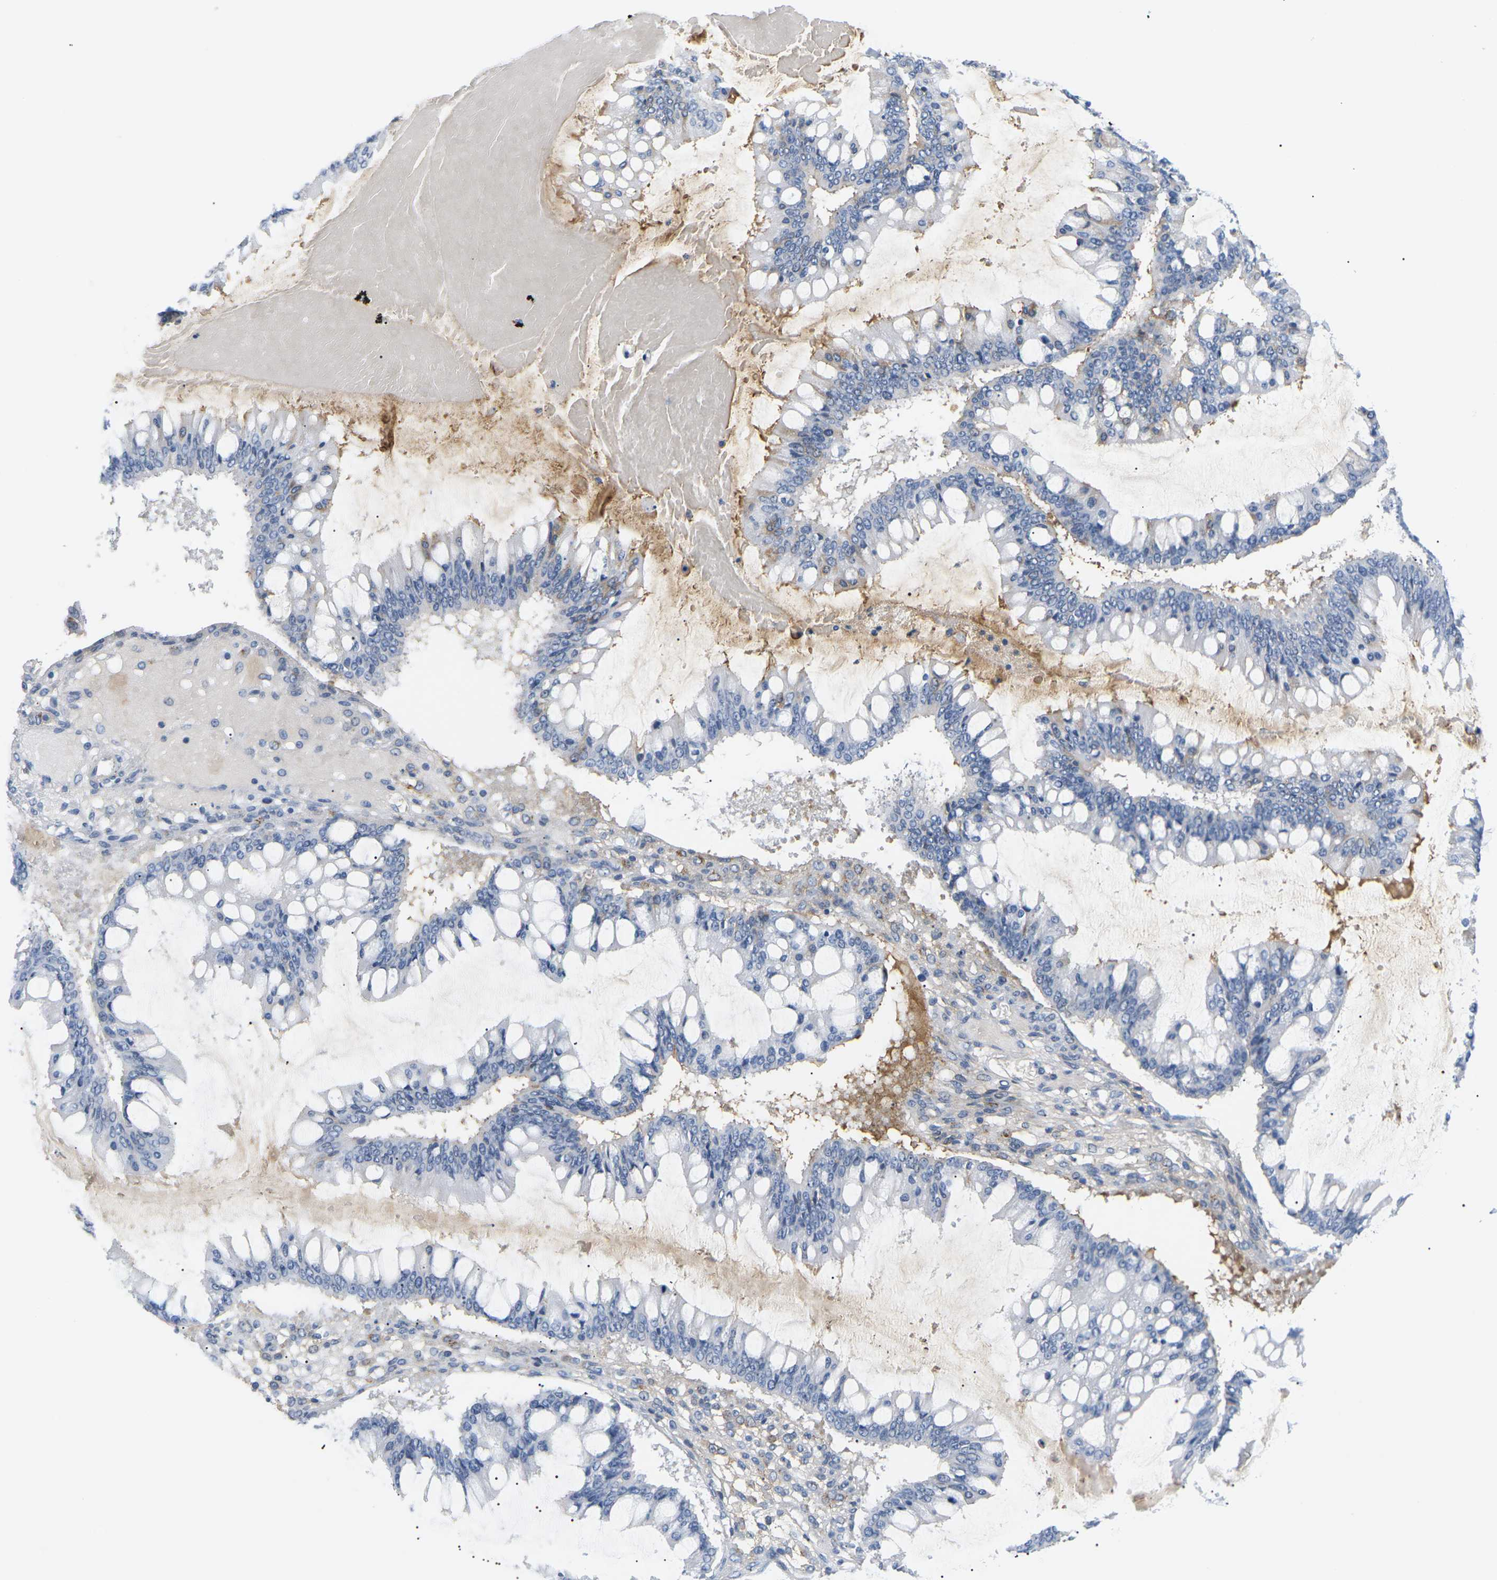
{"staining": {"intensity": "negative", "quantity": "none", "location": "none"}, "tissue": "ovarian cancer", "cell_type": "Tumor cells", "image_type": "cancer", "snomed": [{"axis": "morphology", "description": "Cystadenocarcinoma, mucinous, NOS"}, {"axis": "topography", "description": "Ovary"}], "caption": "This is an immunohistochemistry (IHC) photomicrograph of ovarian mucinous cystadenocarcinoma. There is no positivity in tumor cells.", "gene": "APOB", "patient": {"sex": "female", "age": 73}}